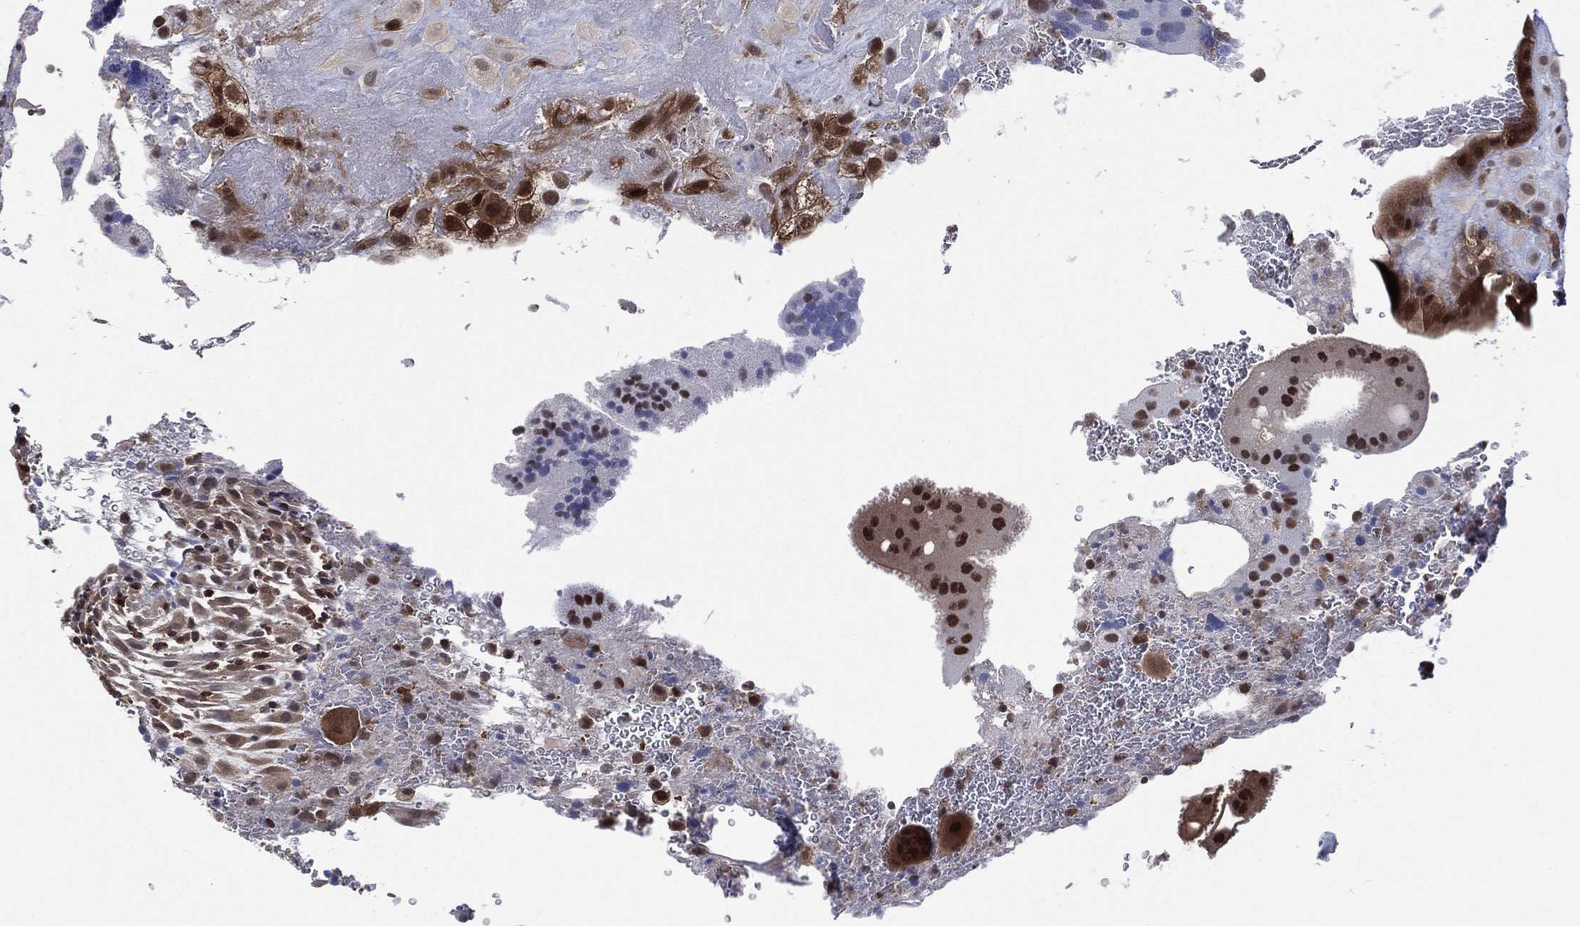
{"staining": {"intensity": "moderate", "quantity": "<25%", "location": "nuclear"}, "tissue": "placenta", "cell_type": "Decidual cells", "image_type": "normal", "snomed": [{"axis": "morphology", "description": "Normal tissue, NOS"}, {"axis": "topography", "description": "Placenta"}], "caption": "Benign placenta was stained to show a protein in brown. There is low levels of moderate nuclear expression in approximately <25% of decidual cells. (Stains: DAB (3,3'-diaminobenzidine) in brown, nuclei in blue, Microscopy: brightfield microscopy at high magnification).", "gene": "MTAP", "patient": {"sex": "female", "age": 19}}